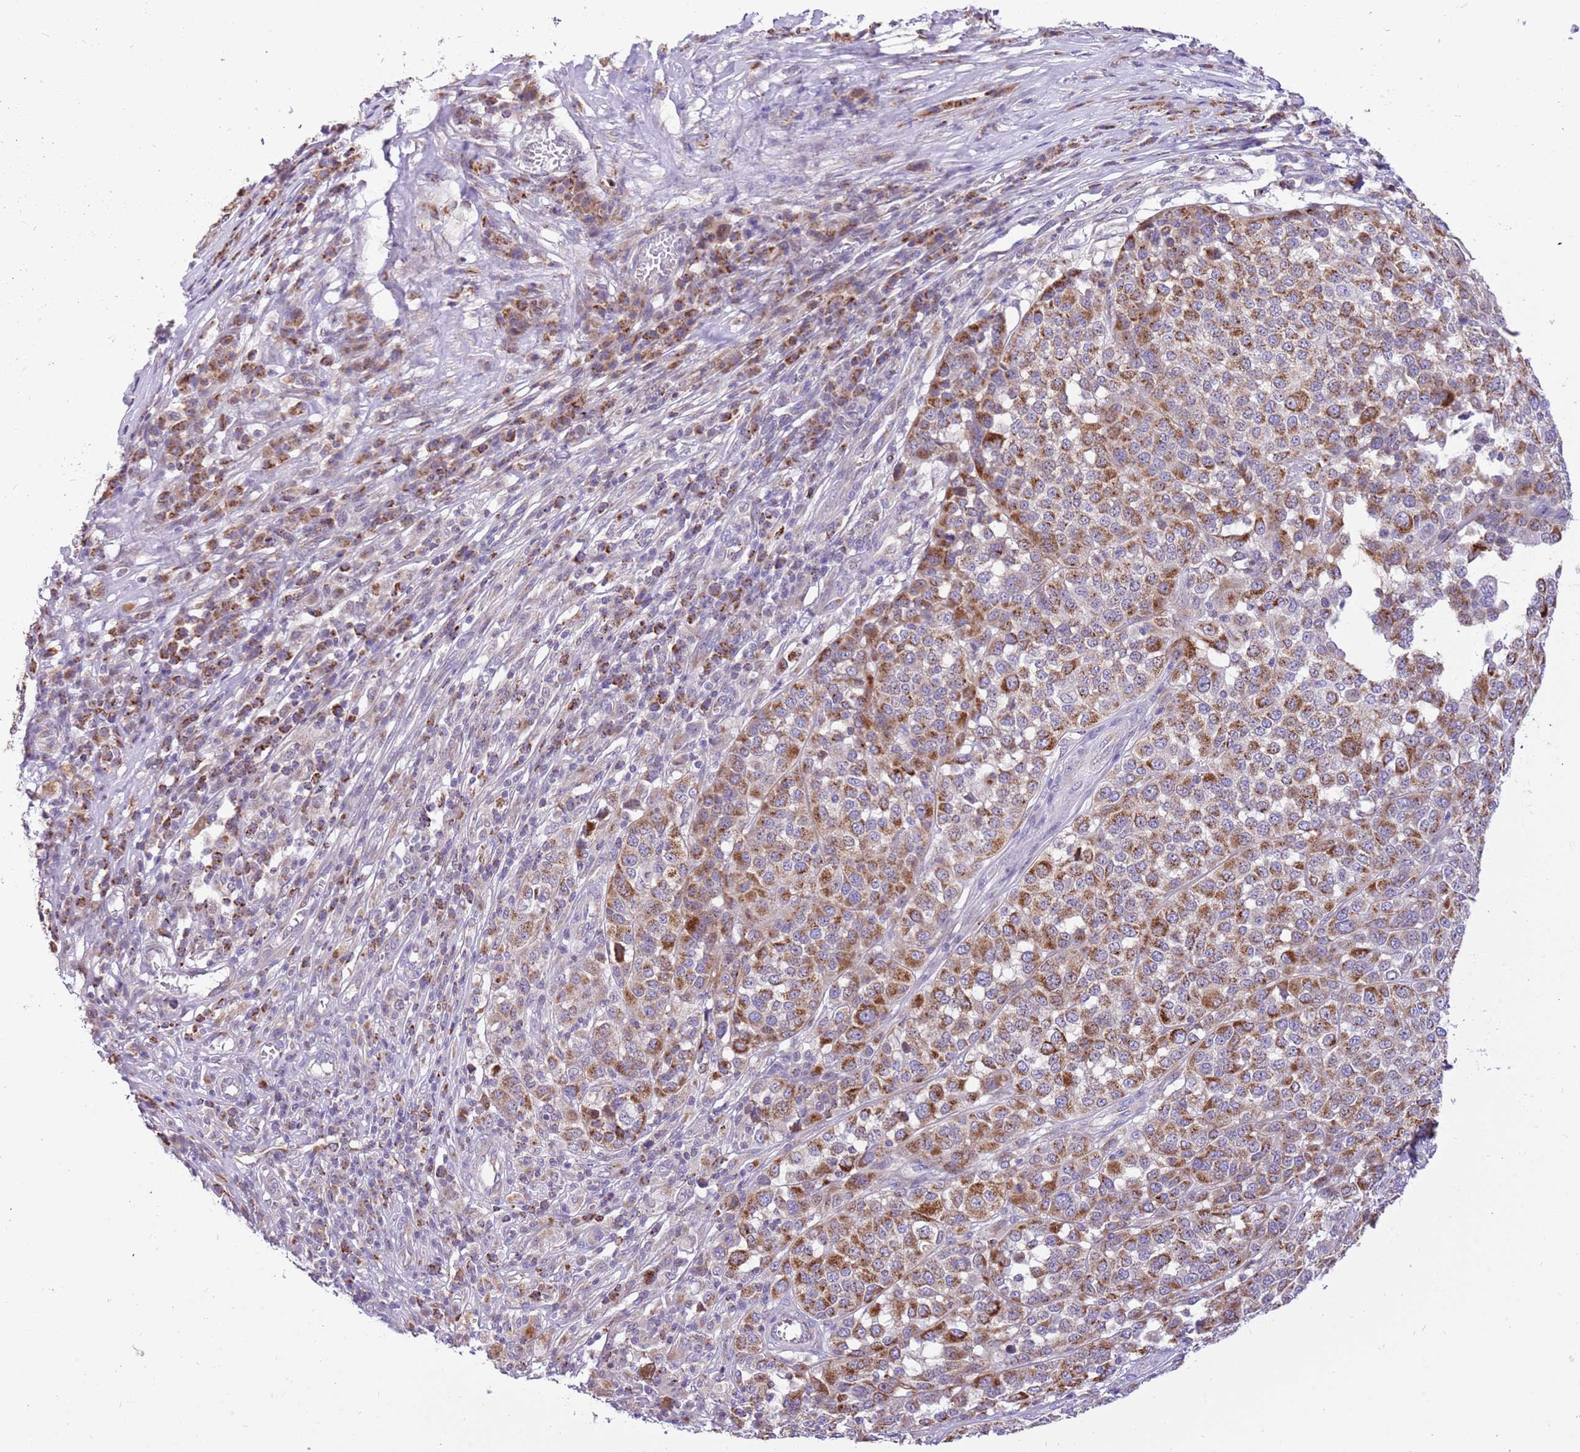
{"staining": {"intensity": "moderate", "quantity": "25%-75%", "location": "cytoplasmic/membranous"}, "tissue": "melanoma", "cell_type": "Tumor cells", "image_type": "cancer", "snomed": [{"axis": "morphology", "description": "Malignant melanoma, Metastatic site"}, {"axis": "topography", "description": "Lymph node"}], "caption": "Tumor cells exhibit medium levels of moderate cytoplasmic/membranous positivity in approximately 25%-75% of cells in human malignant melanoma (metastatic site).", "gene": "COX17", "patient": {"sex": "male", "age": 44}}